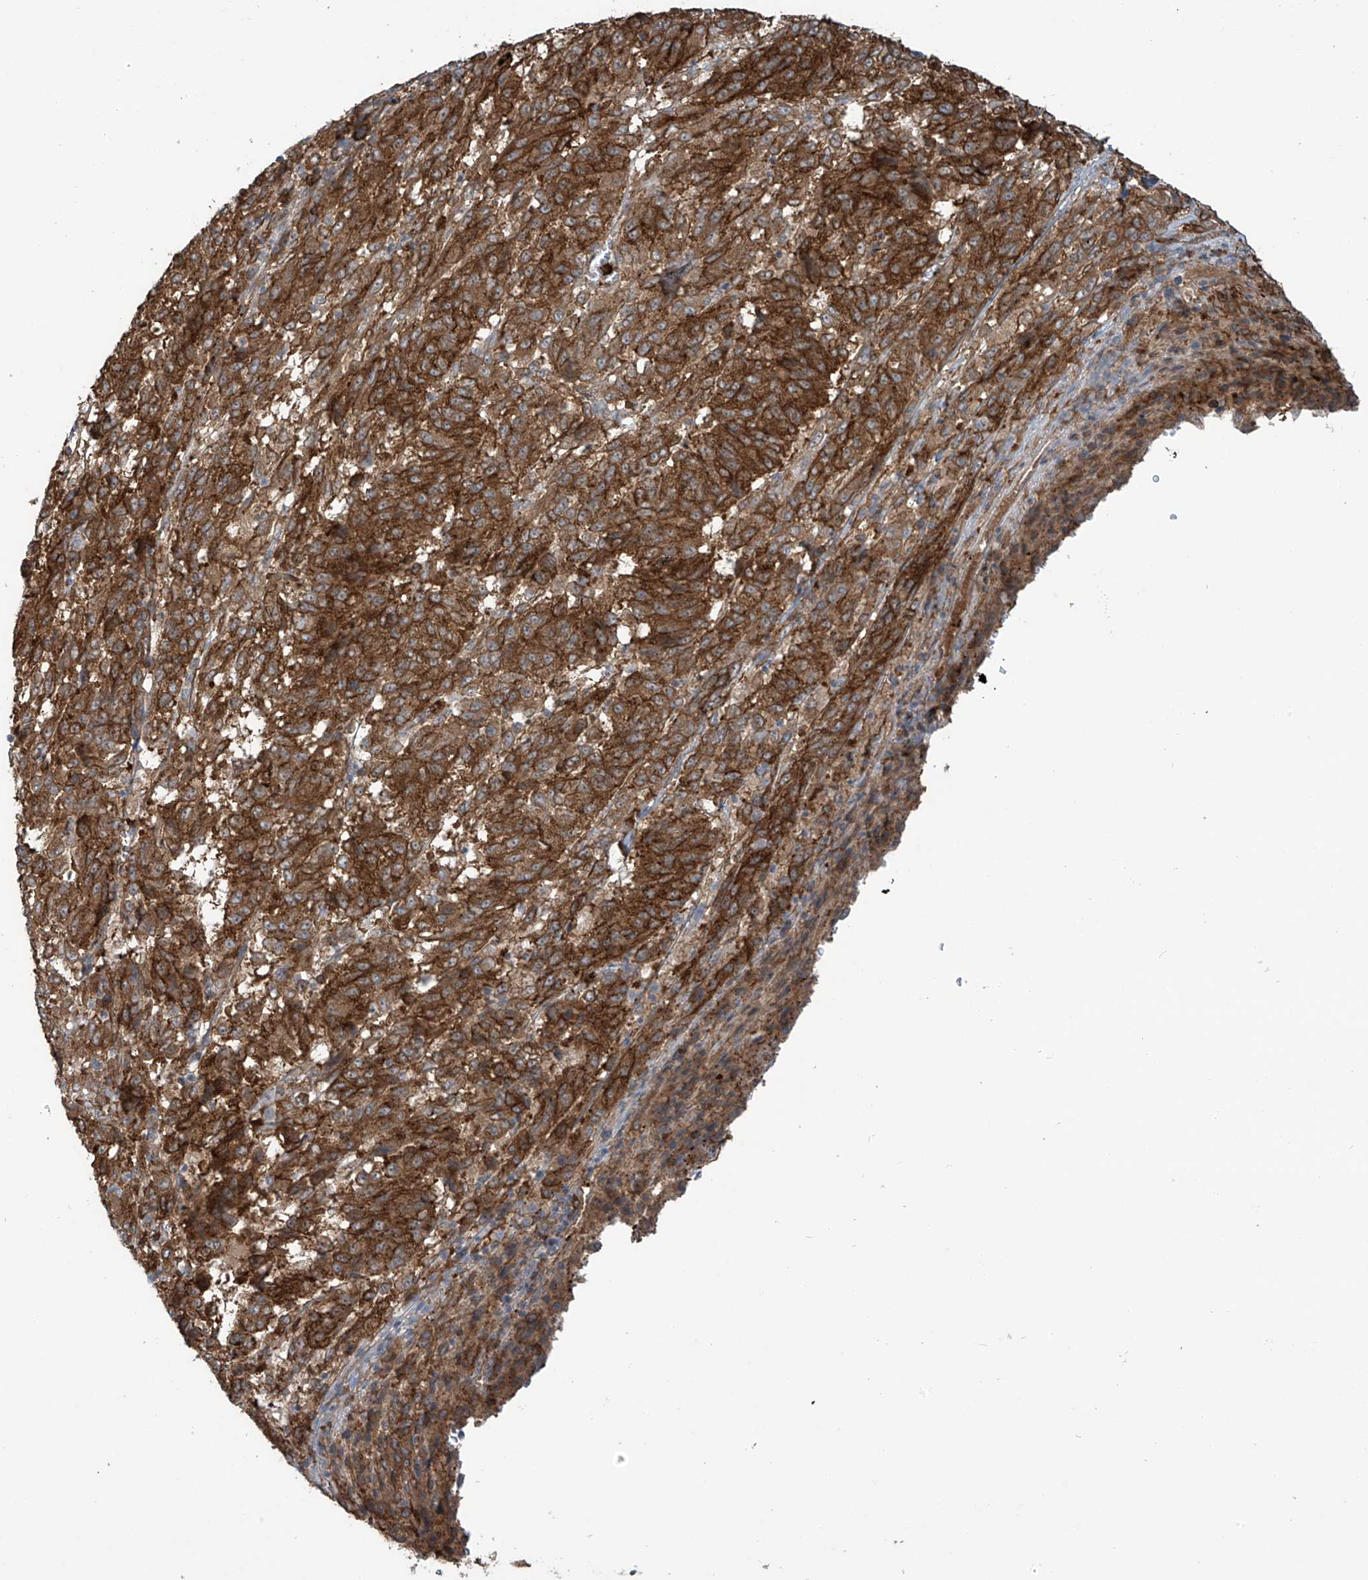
{"staining": {"intensity": "strong", "quantity": ">75%", "location": "cytoplasmic/membranous"}, "tissue": "melanoma", "cell_type": "Tumor cells", "image_type": "cancer", "snomed": [{"axis": "morphology", "description": "Malignant melanoma, Metastatic site"}, {"axis": "topography", "description": "Lung"}], "caption": "A brown stain highlights strong cytoplasmic/membranous positivity of a protein in human melanoma tumor cells.", "gene": "SLC9A2", "patient": {"sex": "male", "age": 64}}